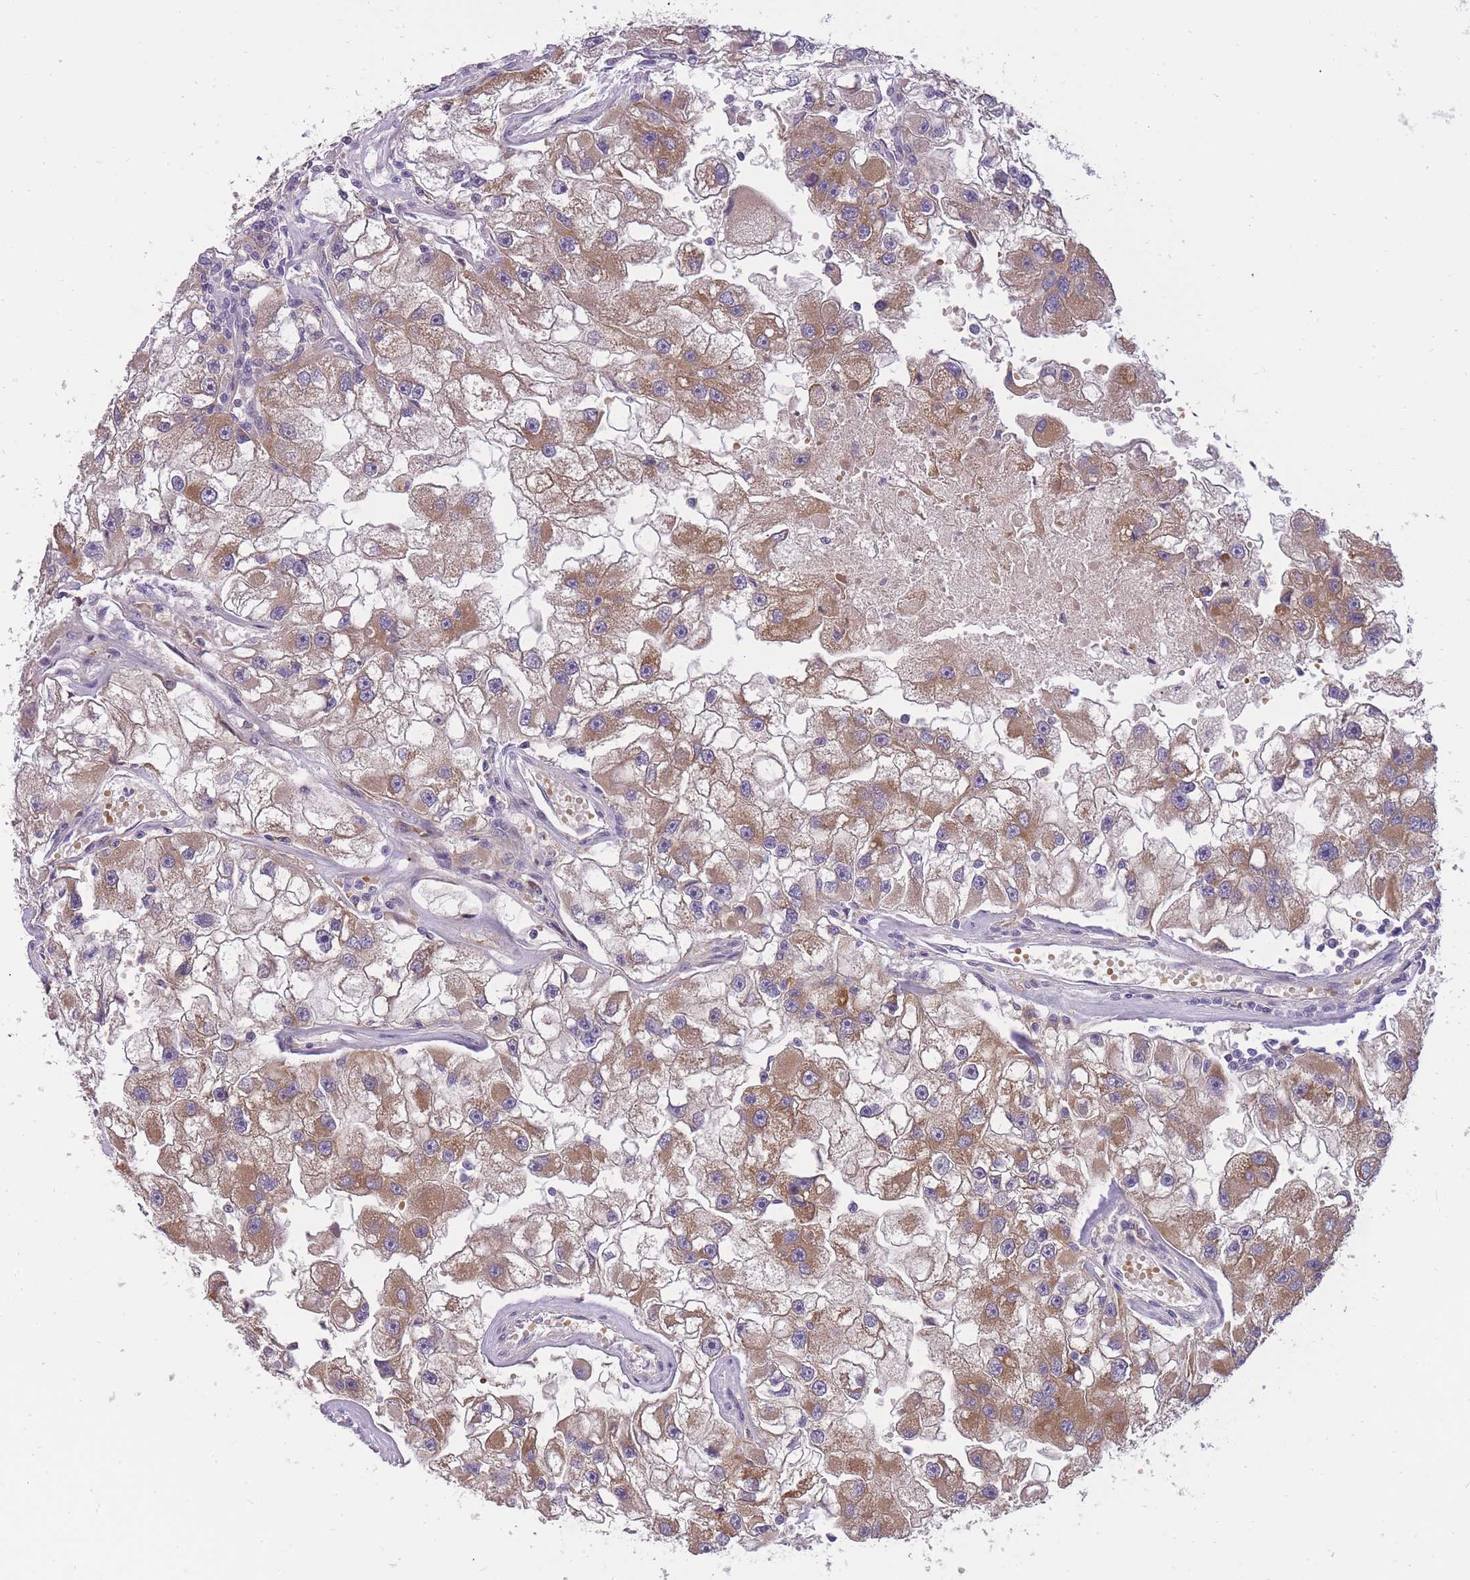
{"staining": {"intensity": "moderate", "quantity": ">75%", "location": "cytoplasmic/membranous"}, "tissue": "renal cancer", "cell_type": "Tumor cells", "image_type": "cancer", "snomed": [{"axis": "morphology", "description": "Adenocarcinoma, NOS"}, {"axis": "topography", "description": "Kidney"}], "caption": "IHC staining of renal adenocarcinoma, which exhibits medium levels of moderate cytoplasmic/membranous staining in approximately >75% of tumor cells indicating moderate cytoplasmic/membranous protein staining. The staining was performed using DAB (3,3'-diaminobenzidine) (brown) for protein detection and nuclei were counterstained in hematoxylin (blue).", "gene": "CRYGN", "patient": {"sex": "male", "age": 63}}